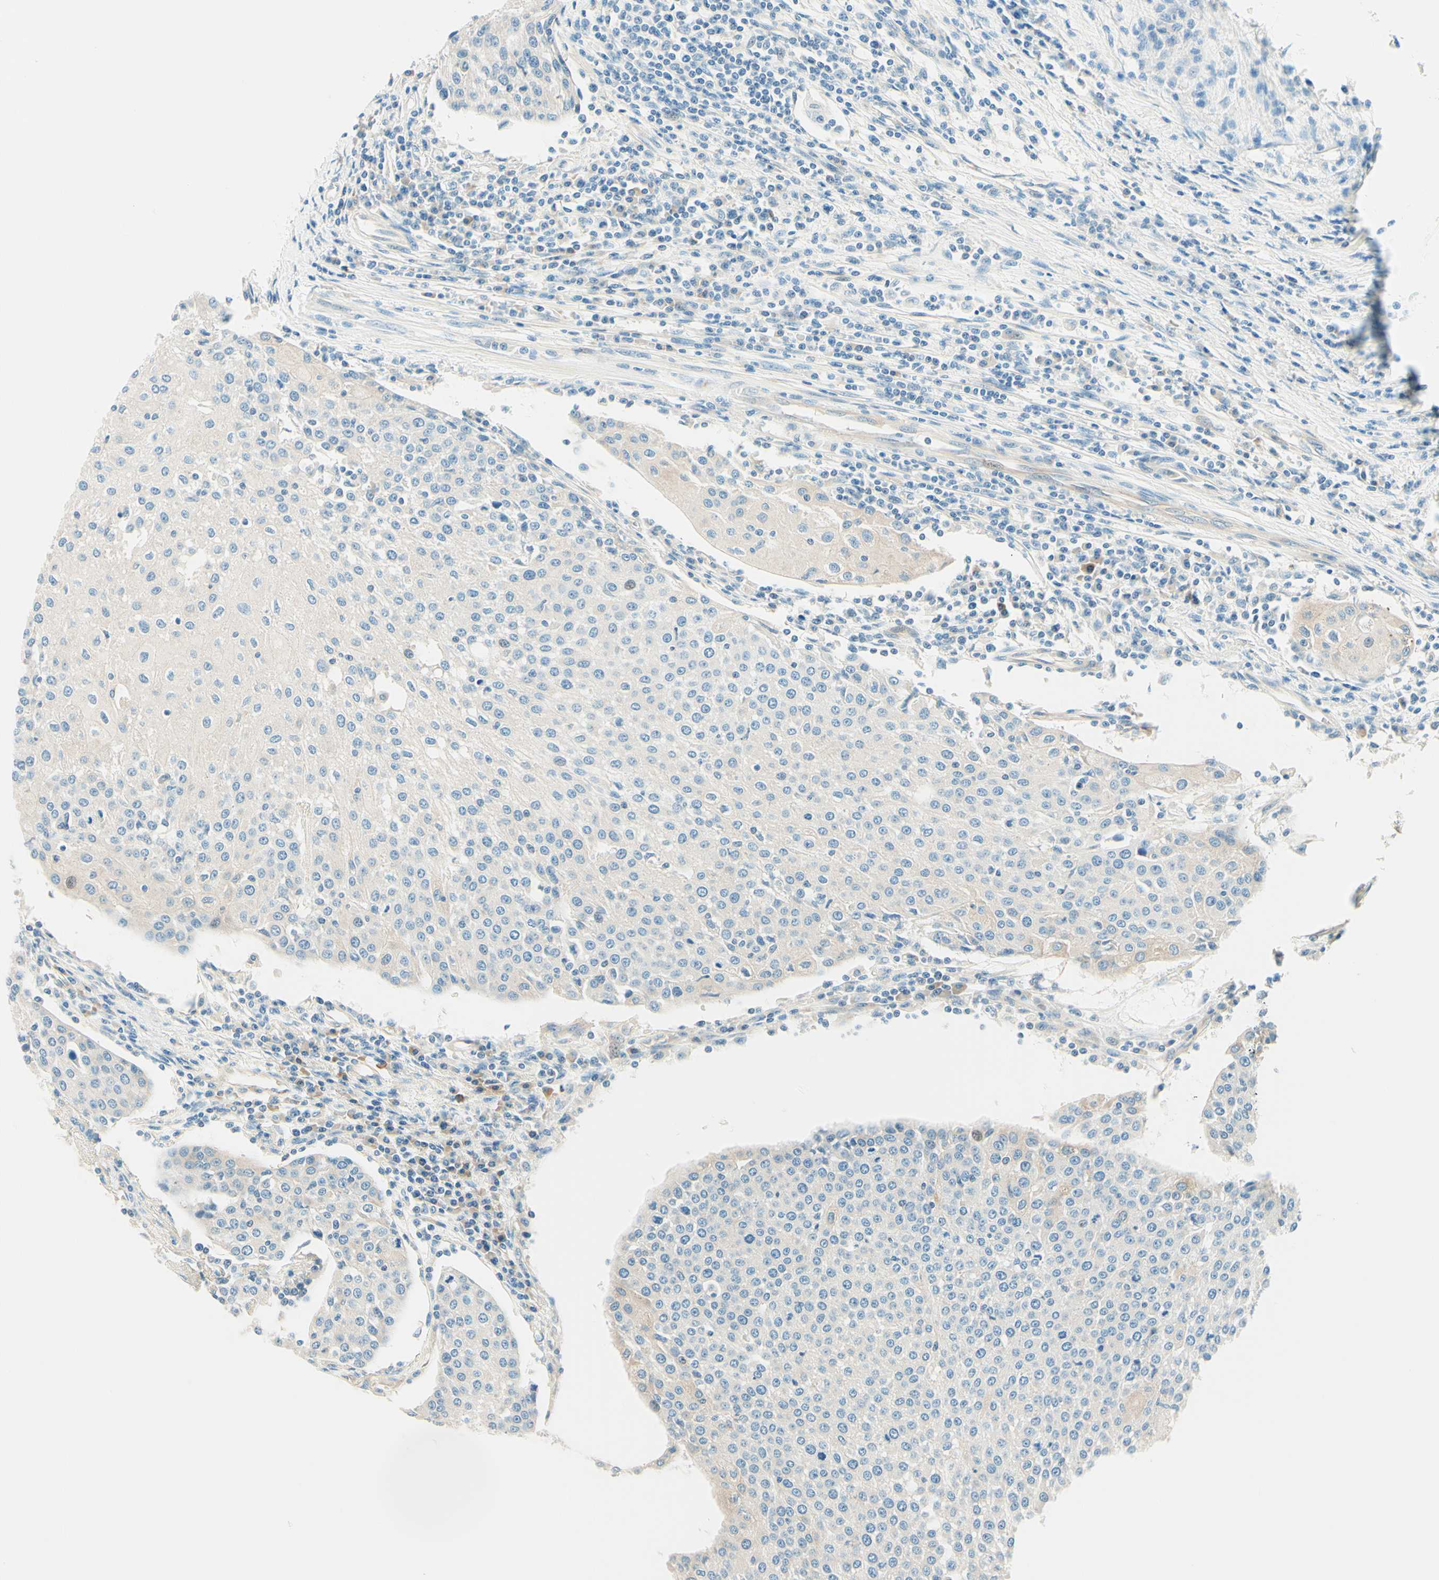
{"staining": {"intensity": "negative", "quantity": "none", "location": "none"}, "tissue": "urothelial cancer", "cell_type": "Tumor cells", "image_type": "cancer", "snomed": [{"axis": "morphology", "description": "Urothelial carcinoma, High grade"}, {"axis": "topography", "description": "Urinary bladder"}], "caption": "The histopathology image shows no staining of tumor cells in urothelial carcinoma (high-grade).", "gene": "TAOK2", "patient": {"sex": "female", "age": 85}}